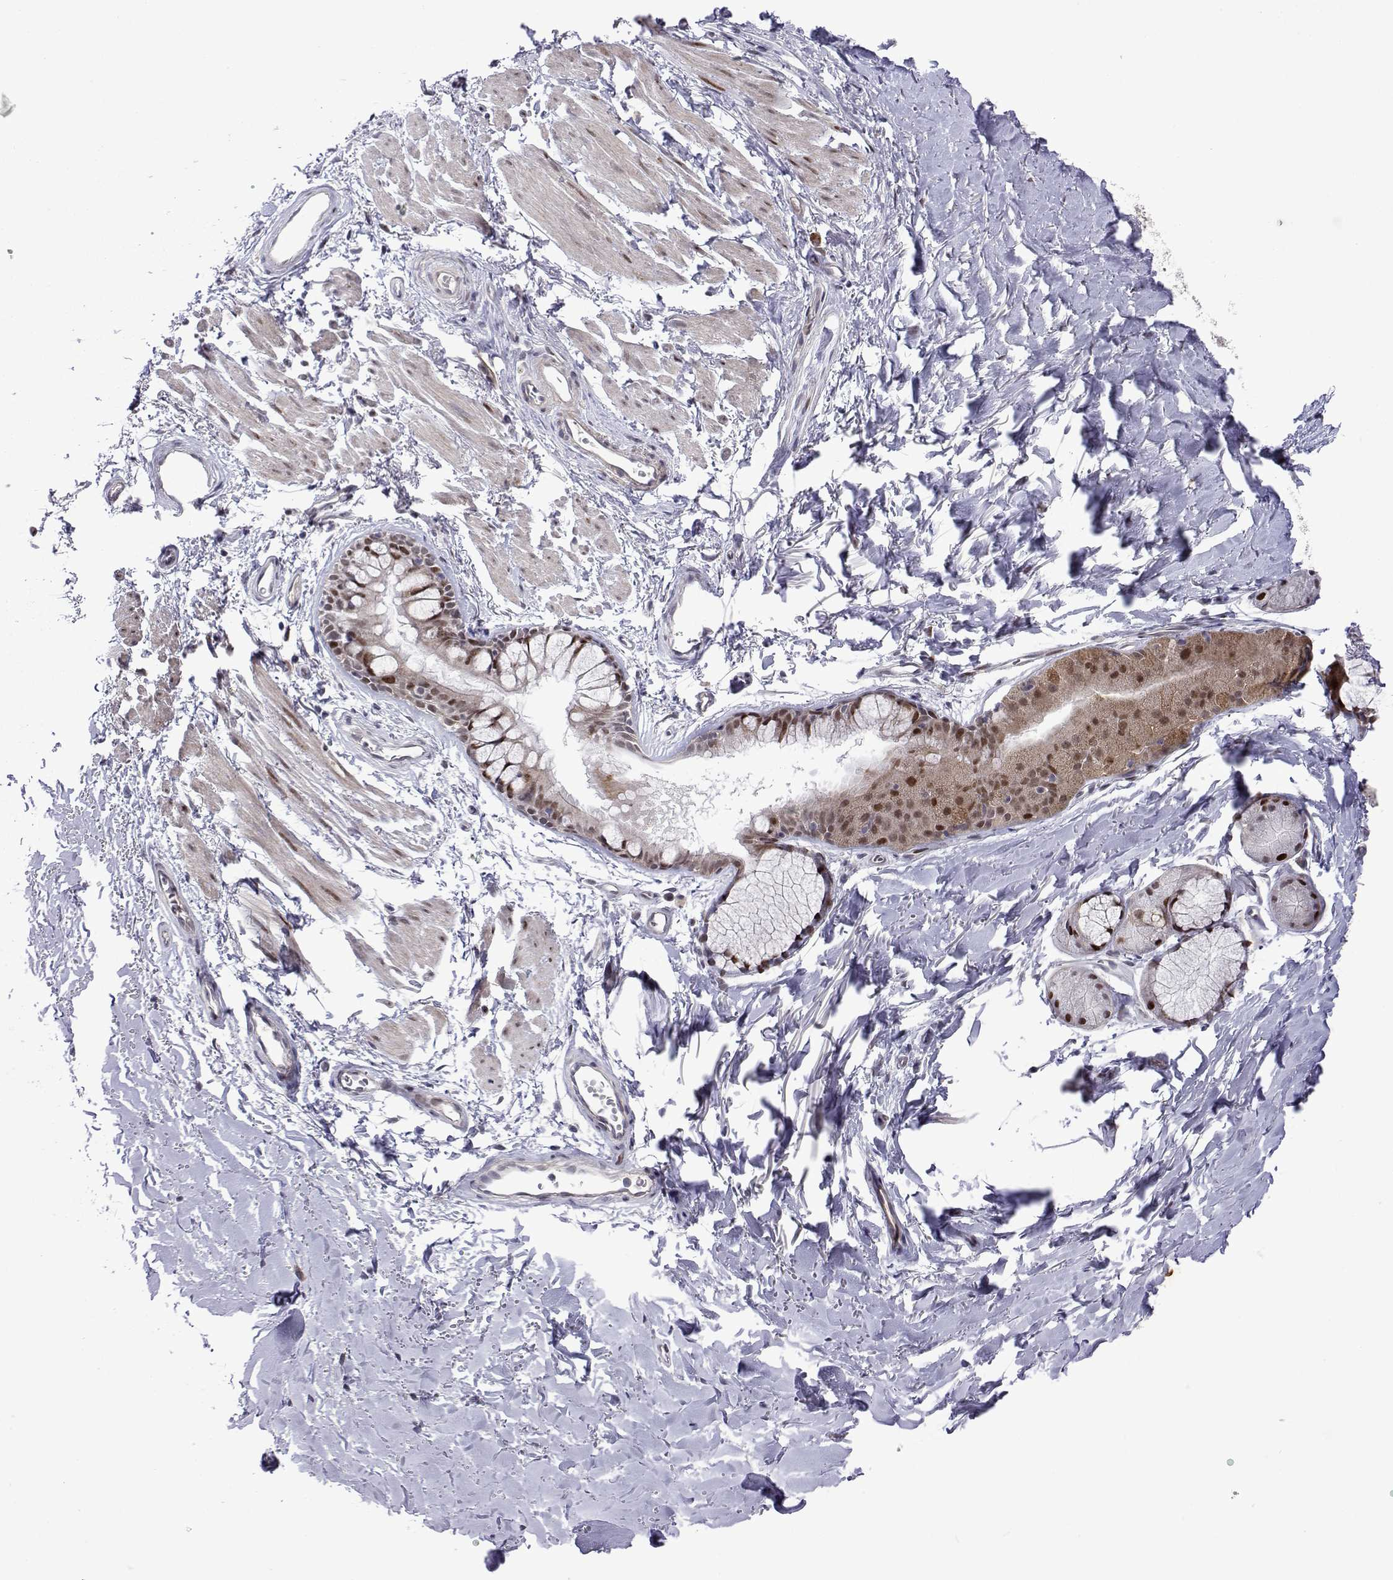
{"staining": {"intensity": "negative", "quantity": "none", "location": "none"}, "tissue": "soft tissue", "cell_type": "Chondrocytes", "image_type": "normal", "snomed": [{"axis": "morphology", "description": "Normal tissue, NOS"}, {"axis": "topography", "description": "Cartilage tissue"}, {"axis": "topography", "description": "Bronchus"}], "caption": "Photomicrograph shows no significant protein staining in chondrocytes of normal soft tissue. The staining is performed using DAB (3,3'-diaminobenzidine) brown chromogen with nuclei counter-stained in using hematoxylin.", "gene": "EFCAB3", "patient": {"sex": "female", "age": 79}}